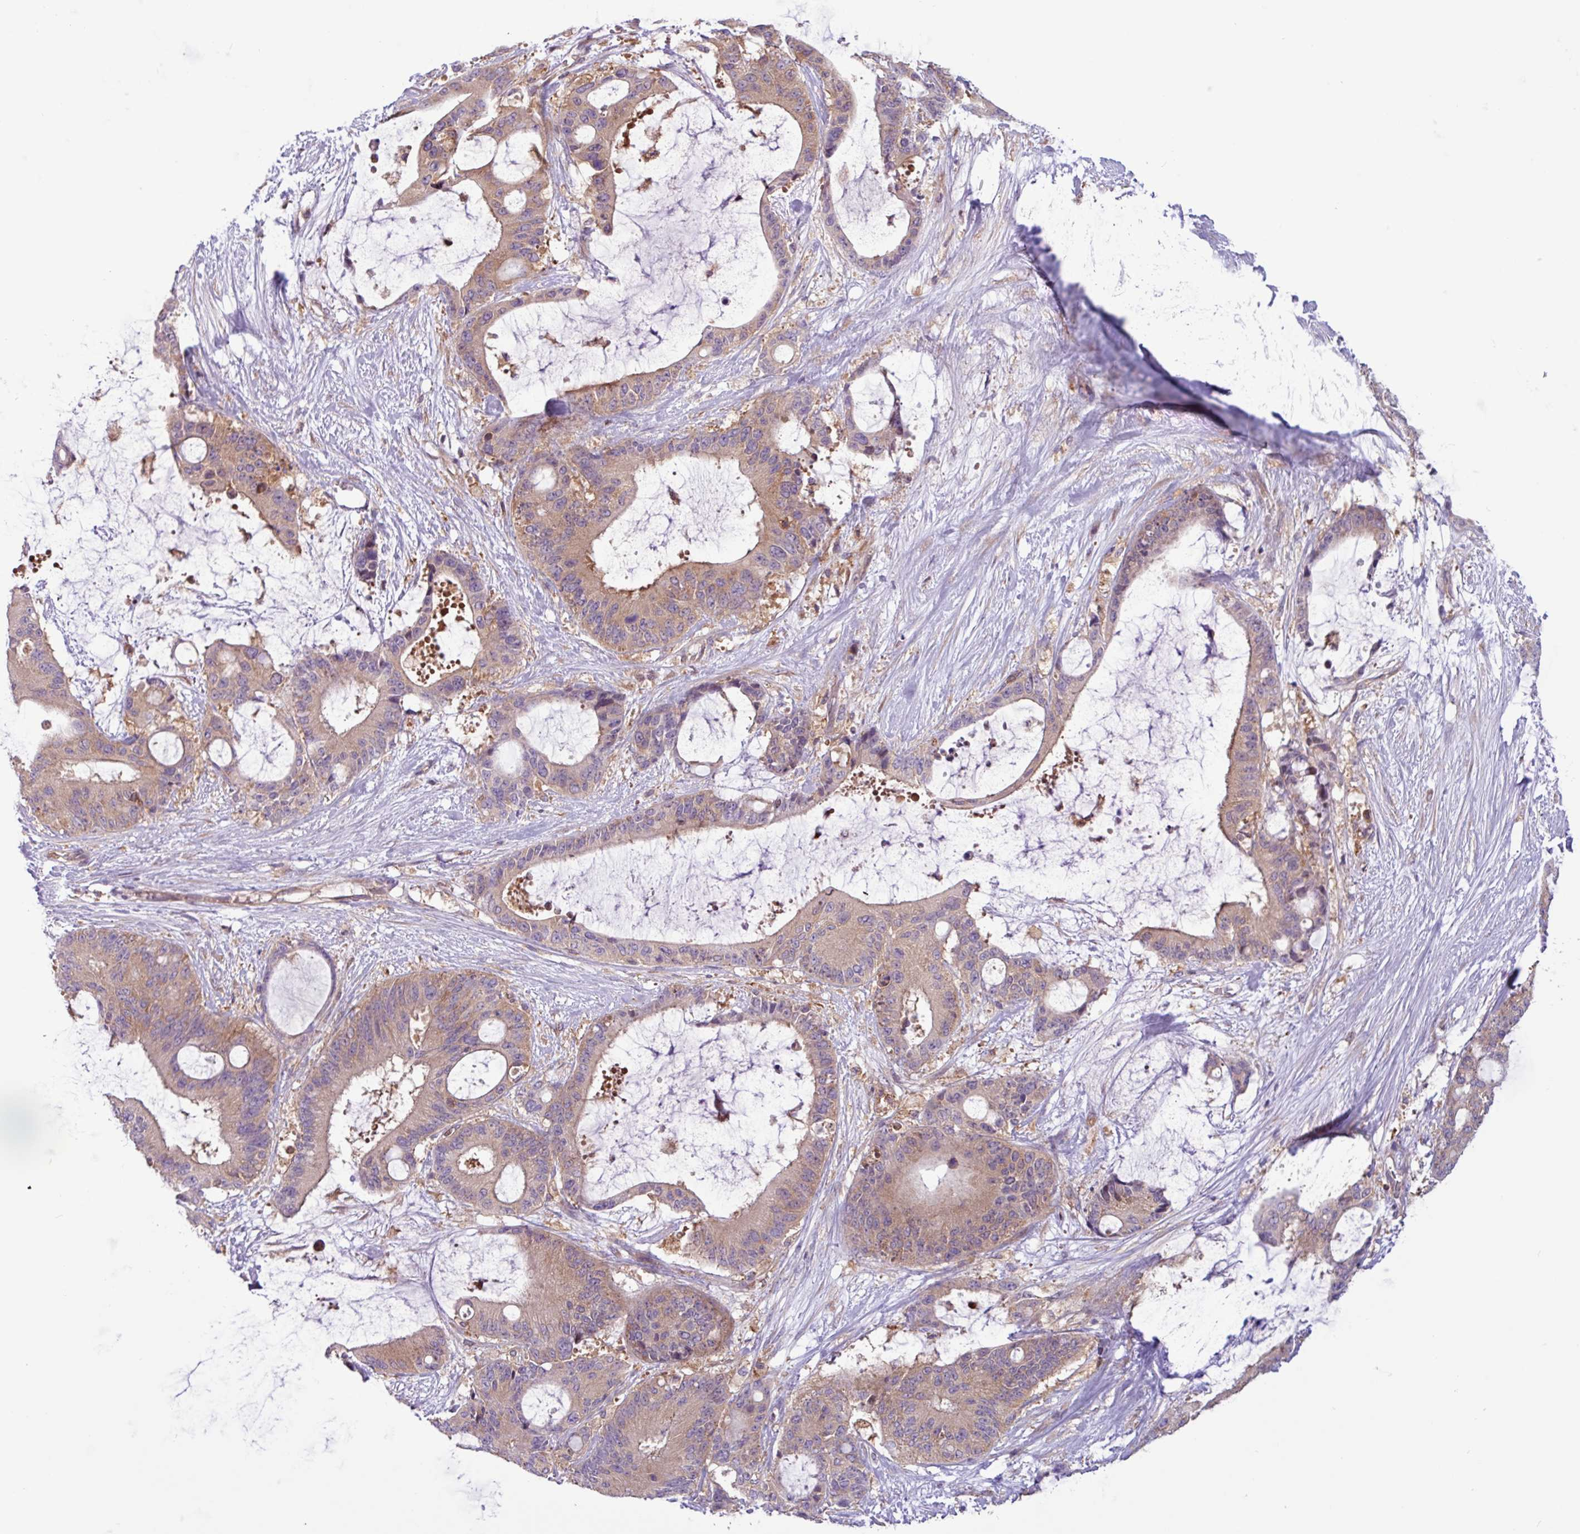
{"staining": {"intensity": "weak", "quantity": ">75%", "location": "cytoplasmic/membranous"}, "tissue": "liver cancer", "cell_type": "Tumor cells", "image_type": "cancer", "snomed": [{"axis": "morphology", "description": "Normal tissue, NOS"}, {"axis": "morphology", "description": "Cholangiocarcinoma"}, {"axis": "topography", "description": "Liver"}, {"axis": "topography", "description": "Peripheral nerve tissue"}], "caption": "A brown stain highlights weak cytoplasmic/membranous expression of a protein in cholangiocarcinoma (liver) tumor cells. The staining was performed using DAB, with brown indicating positive protein expression. Nuclei are stained blue with hematoxylin.", "gene": "ACTR3", "patient": {"sex": "female", "age": 73}}